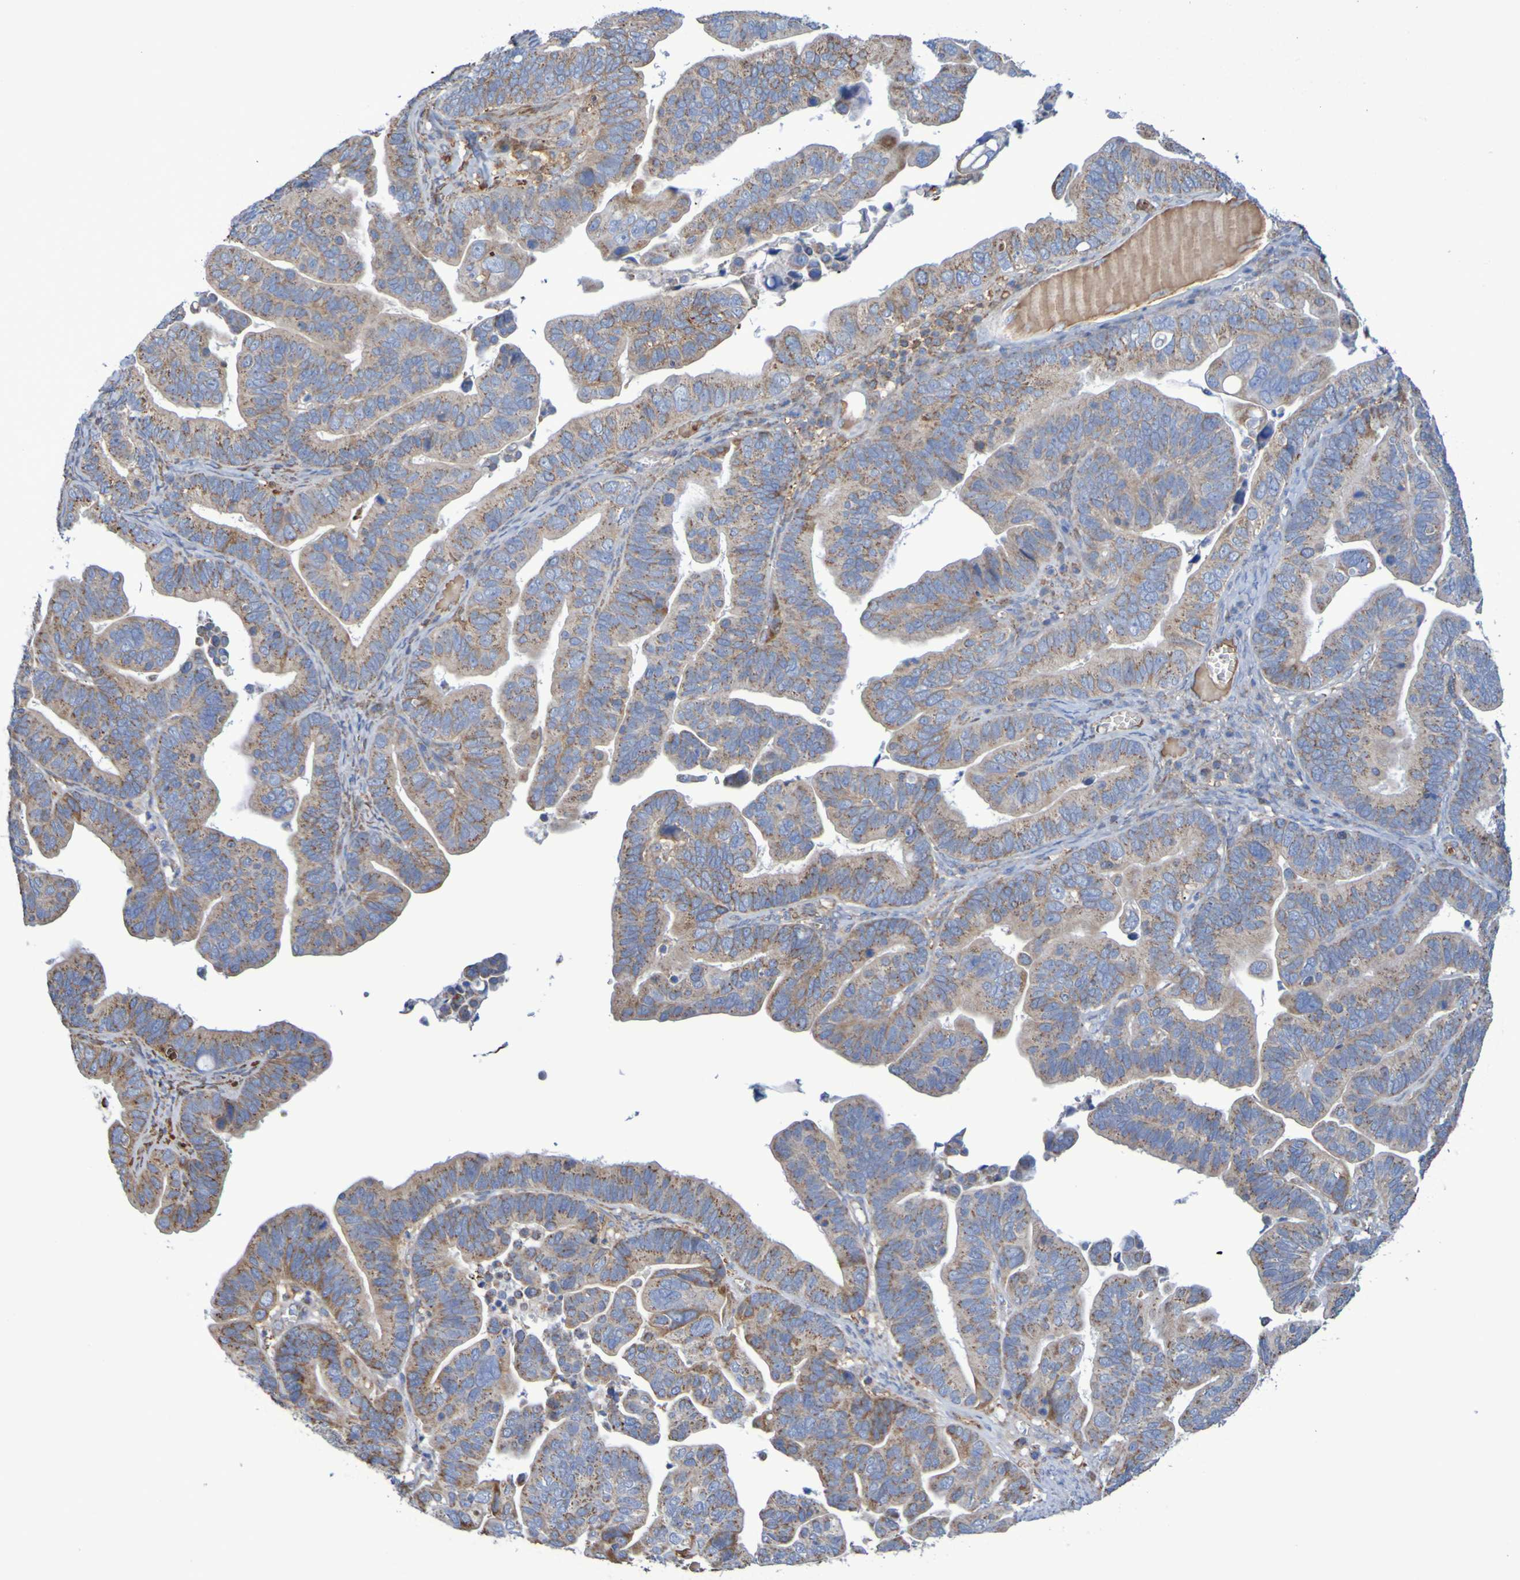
{"staining": {"intensity": "moderate", "quantity": ">75%", "location": "cytoplasmic/membranous"}, "tissue": "ovarian cancer", "cell_type": "Tumor cells", "image_type": "cancer", "snomed": [{"axis": "morphology", "description": "Cystadenocarcinoma, serous, NOS"}, {"axis": "topography", "description": "Ovary"}], "caption": "Ovarian serous cystadenocarcinoma stained with a brown dye exhibits moderate cytoplasmic/membranous positive expression in about >75% of tumor cells.", "gene": "CNTN2", "patient": {"sex": "female", "age": 56}}